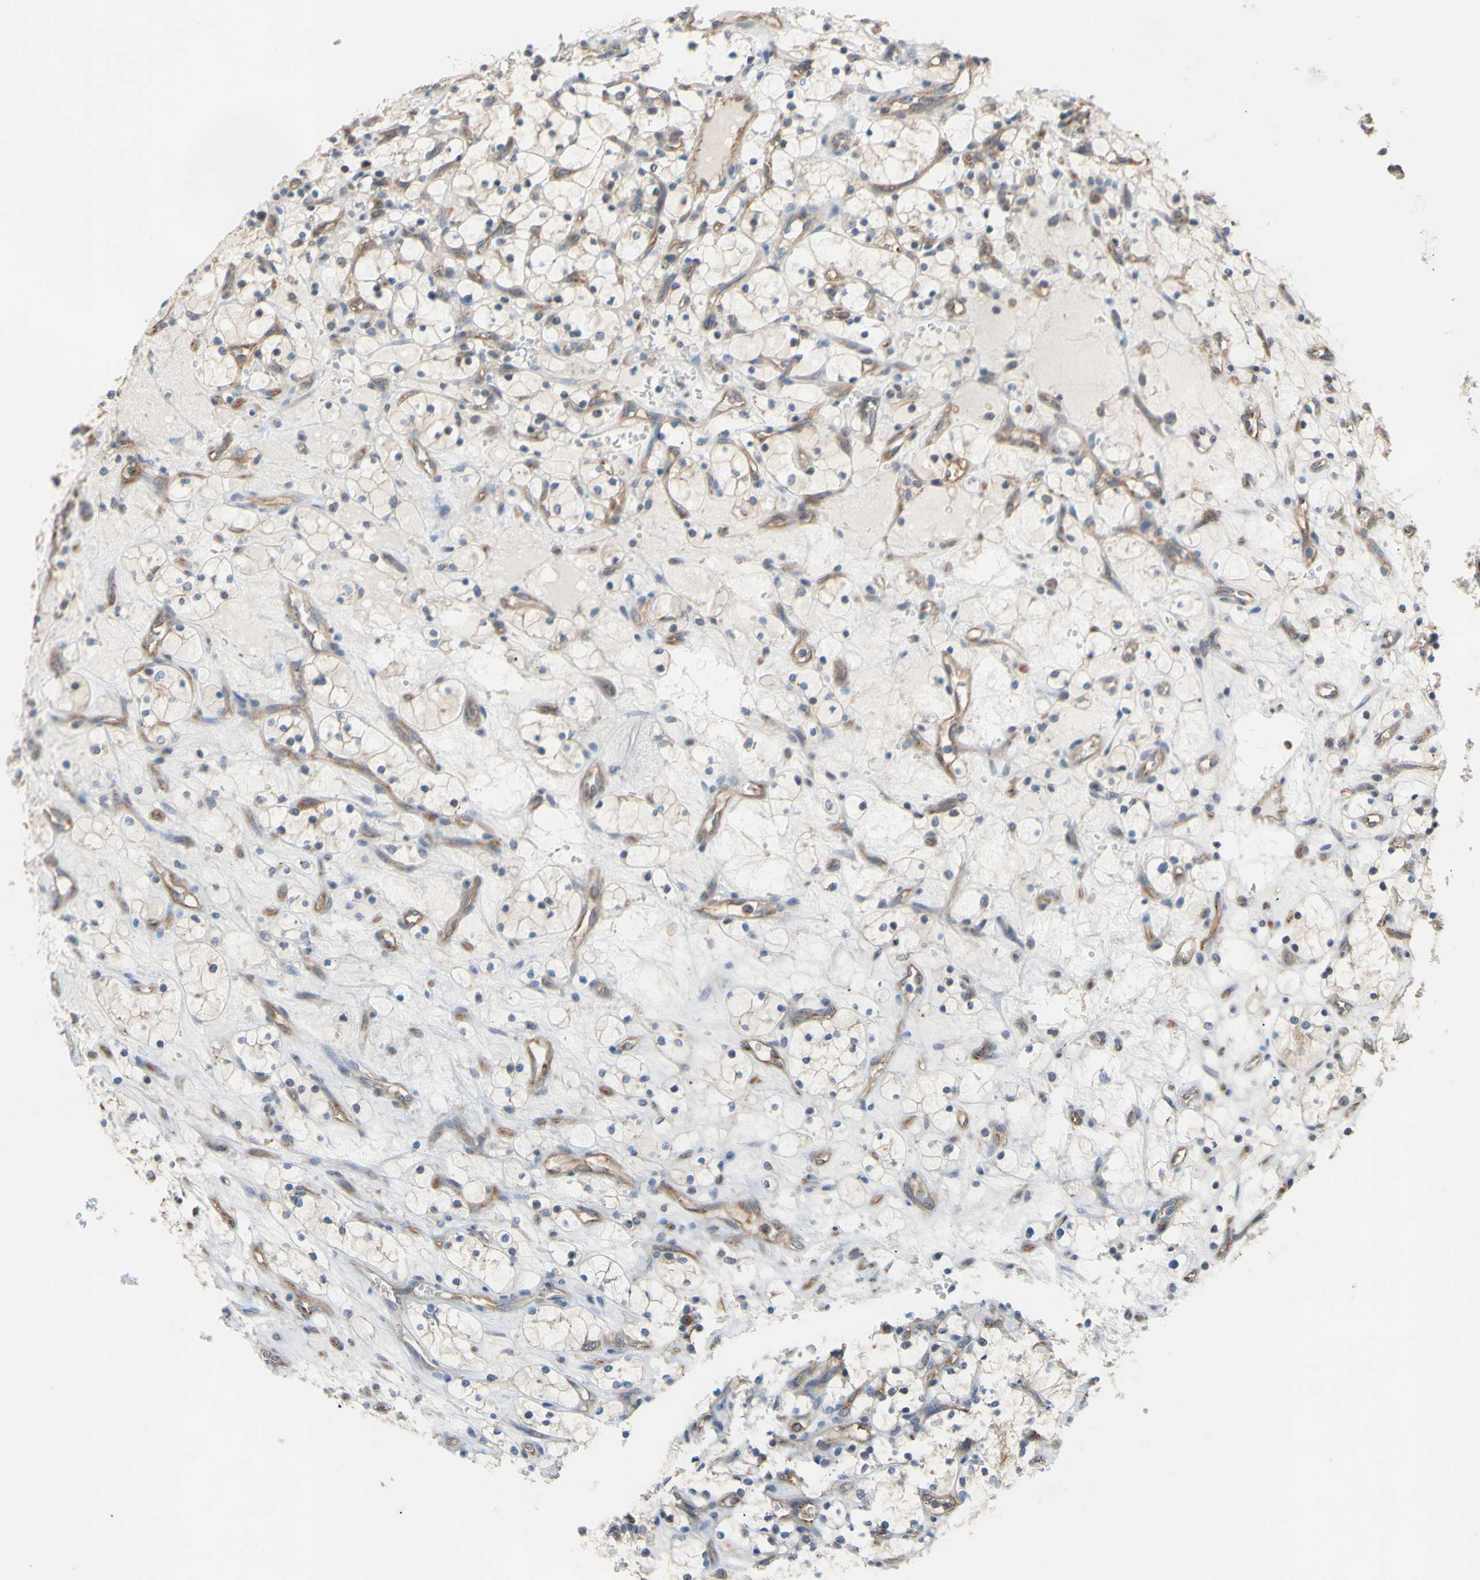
{"staining": {"intensity": "moderate", "quantity": ">75%", "location": "cytoplasmic/membranous"}, "tissue": "renal cancer", "cell_type": "Tumor cells", "image_type": "cancer", "snomed": [{"axis": "morphology", "description": "Adenocarcinoma, NOS"}, {"axis": "topography", "description": "Kidney"}], "caption": "Immunohistochemical staining of human renal cancer (adenocarcinoma) demonstrates medium levels of moderate cytoplasmic/membranous expression in about >75% of tumor cells.", "gene": "DYNLRB1", "patient": {"sex": "female", "age": 69}}